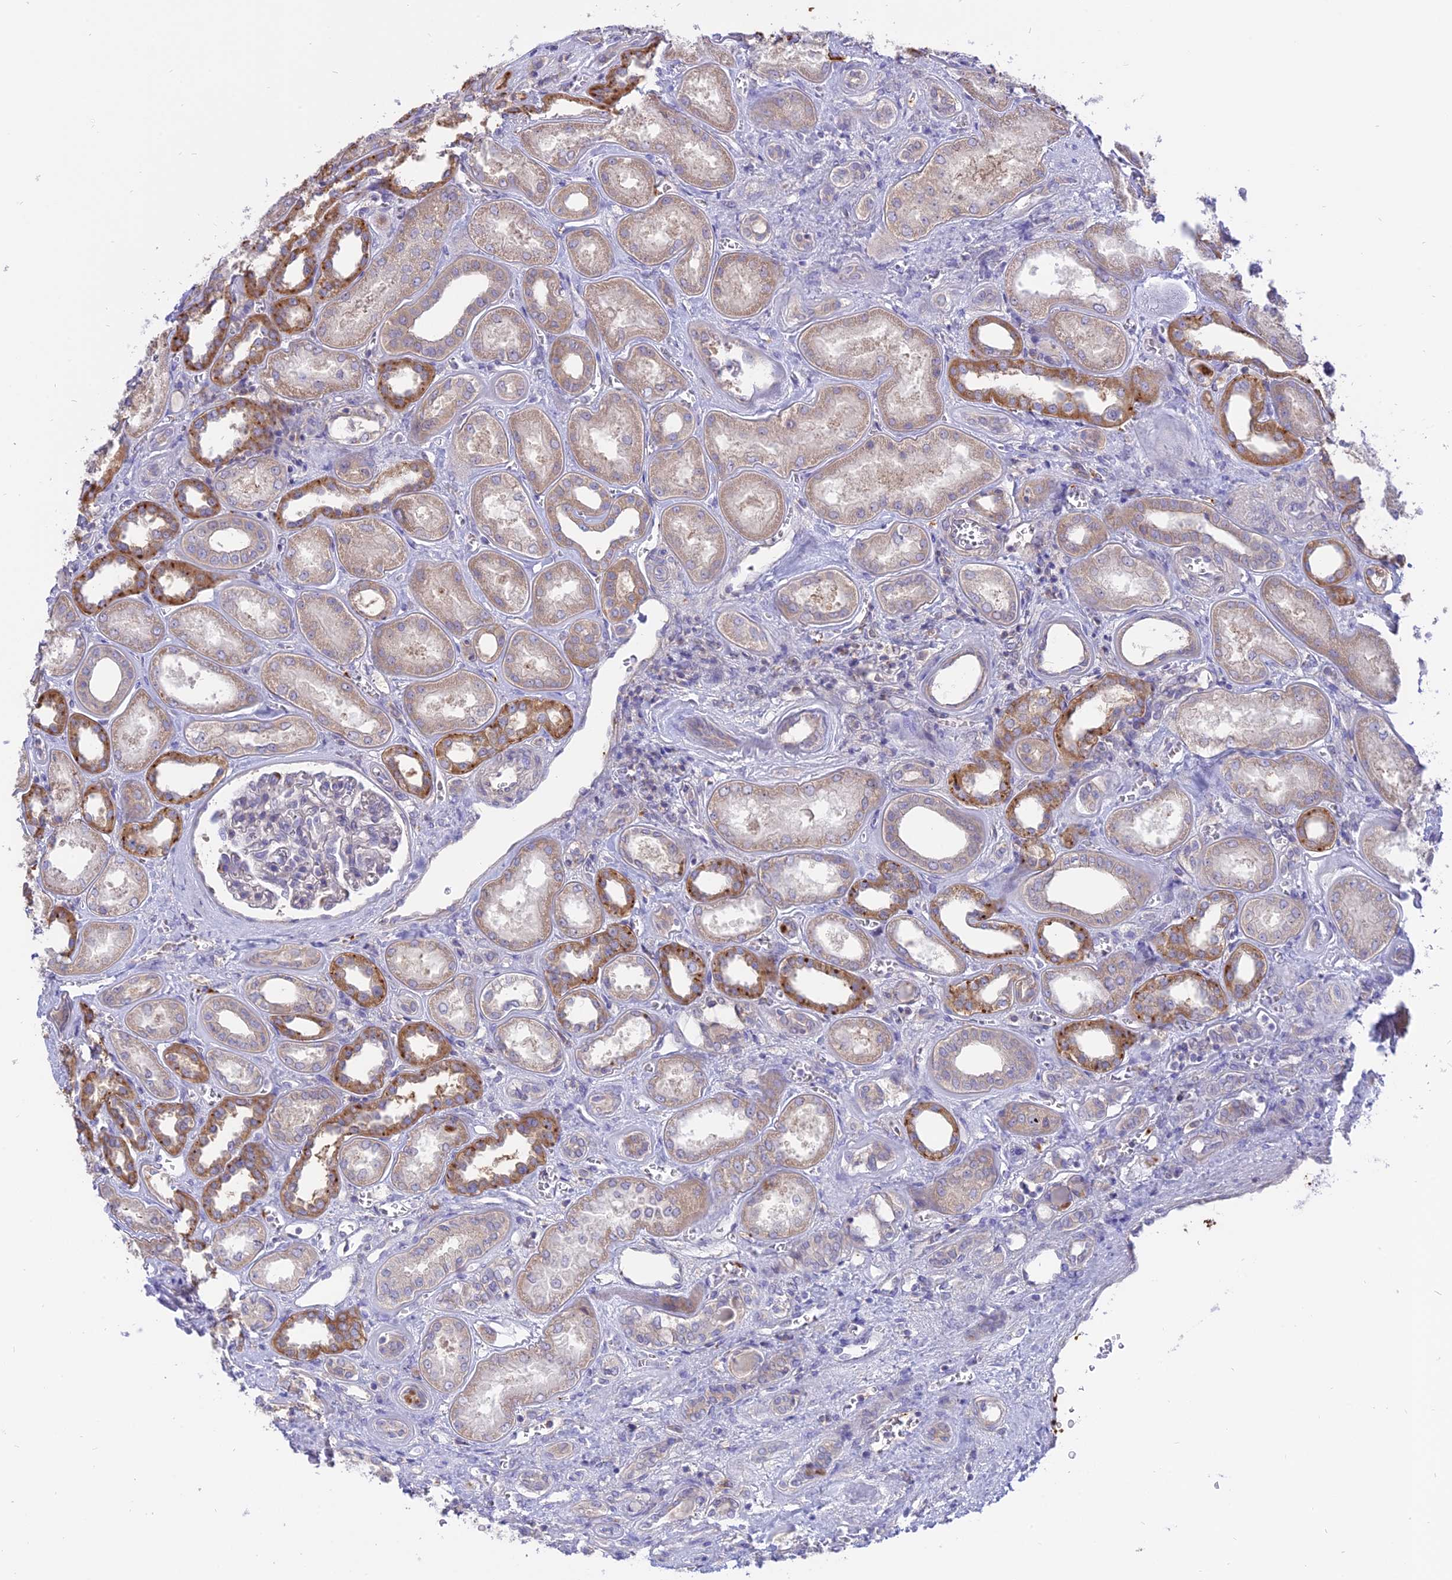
{"staining": {"intensity": "weak", "quantity": "<25%", "location": "cytoplasmic/membranous"}, "tissue": "kidney", "cell_type": "Cells in glomeruli", "image_type": "normal", "snomed": [{"axis": "morphology", "description": "Normal tissue, NOS"}, {"axis": "morphology", "description": "Adenocarcinoma, NOS"}, {"axis": "topography", "description": "Kidney"}], "caption": "High magnification brightfield microscopy of unremarkable kidney stained with DAB (brown) and counterstained with hematoxylin (blue): cells in glomeruli show no significant staining. (DAB (3,3'-diaminobenzidine) immunohistochemistry (IHC) with hematoxylin counter stain).", "gene": "IL21R", "patient": {"sex": "female", "age": 68}}